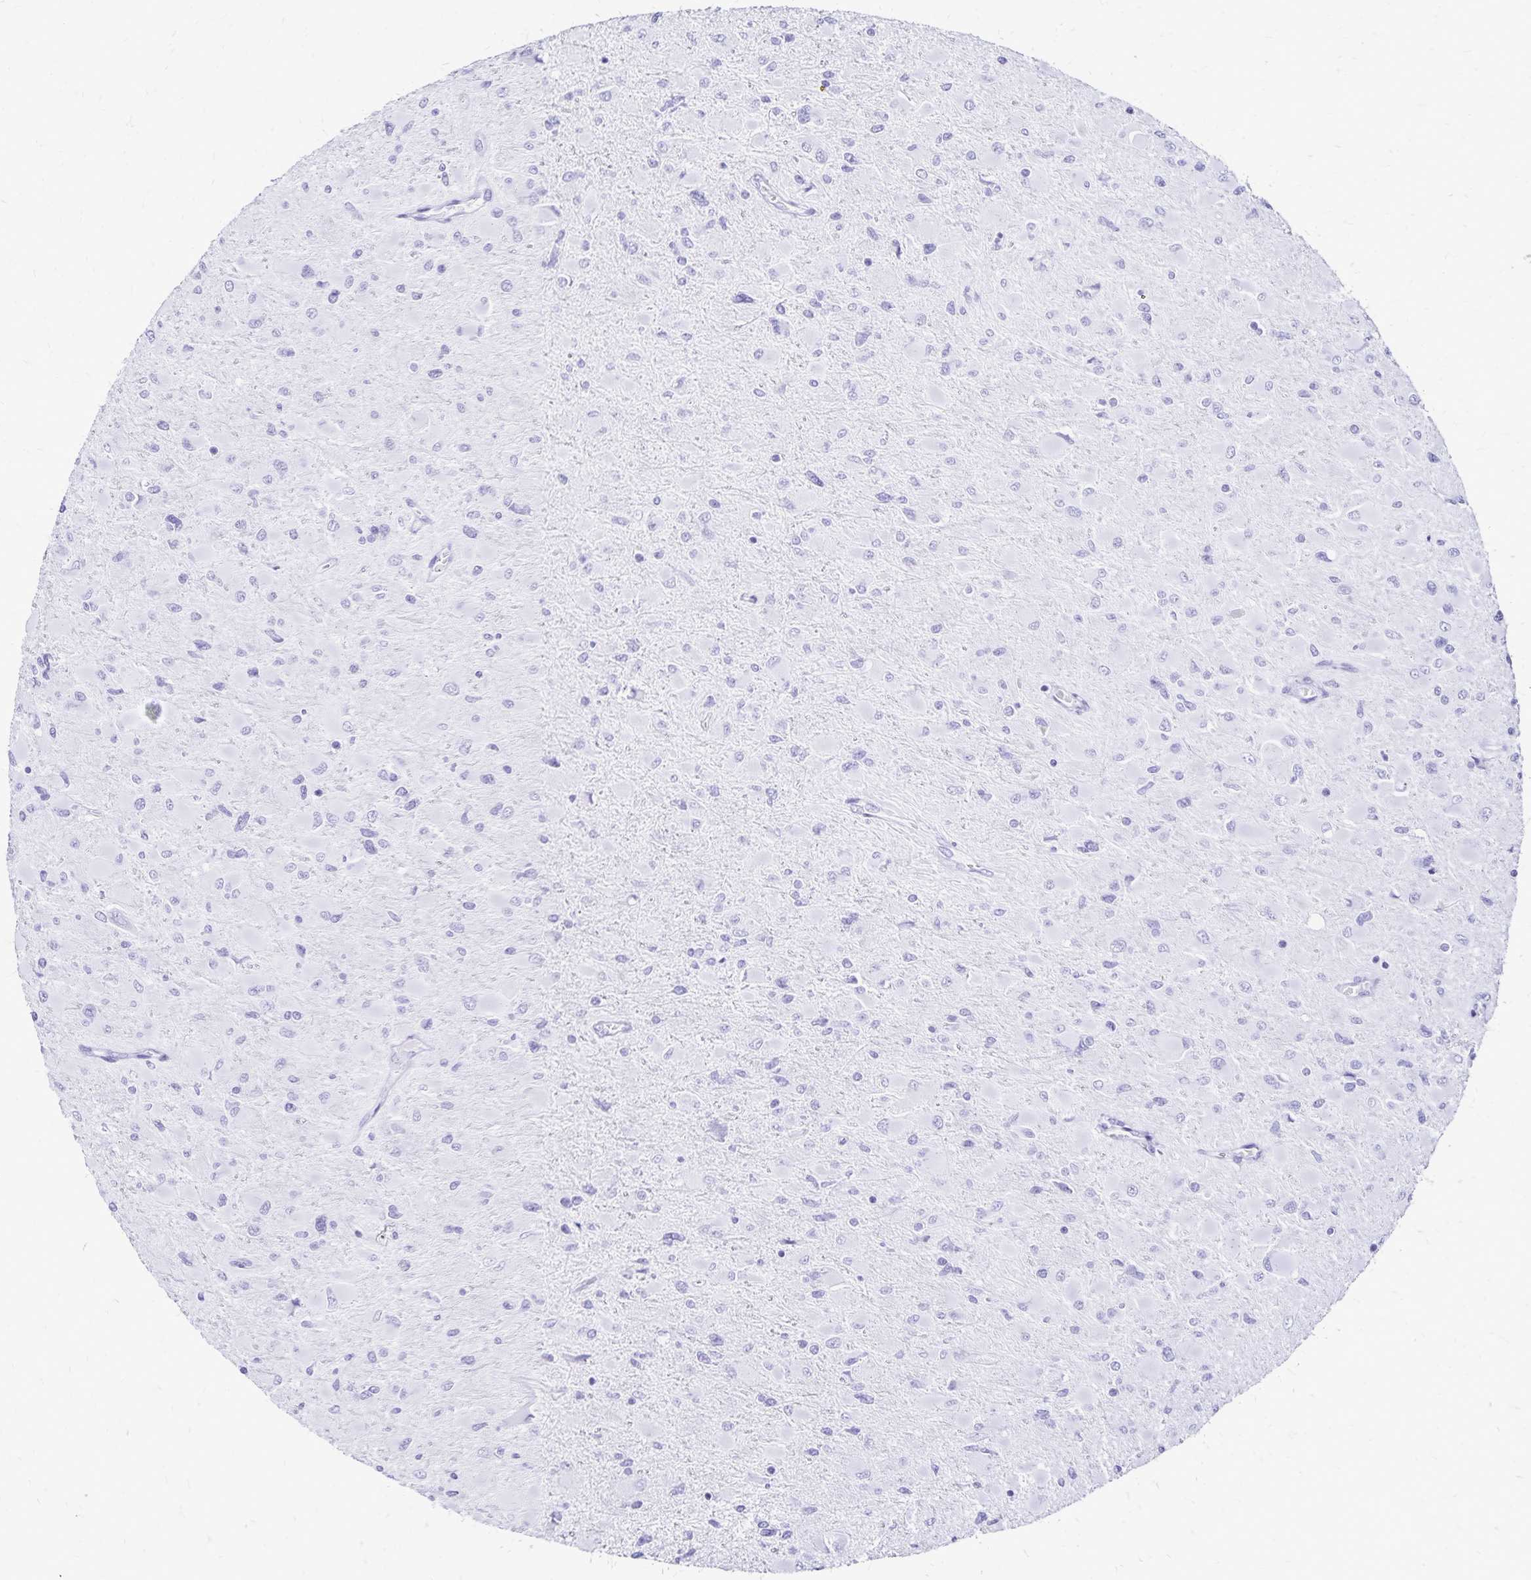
{"staining": {"intensity": "negative", "quantity": "none", "location": "none"}, "tissue": "glioma", "cell_type": "Tumor cells", "image_type": "cancer", "snomed": [{"axis": "morphology", "description": "Glioma, malignant, High grade"}, {"axis": "topography", "description": "Cerebral cortex"}], "caption": "There is no significant positivity in tumor cells of glioma. Nuclei are stained in blue.", "gene": "LIN28B", "patient": {"sex": "female", "age": 36}}